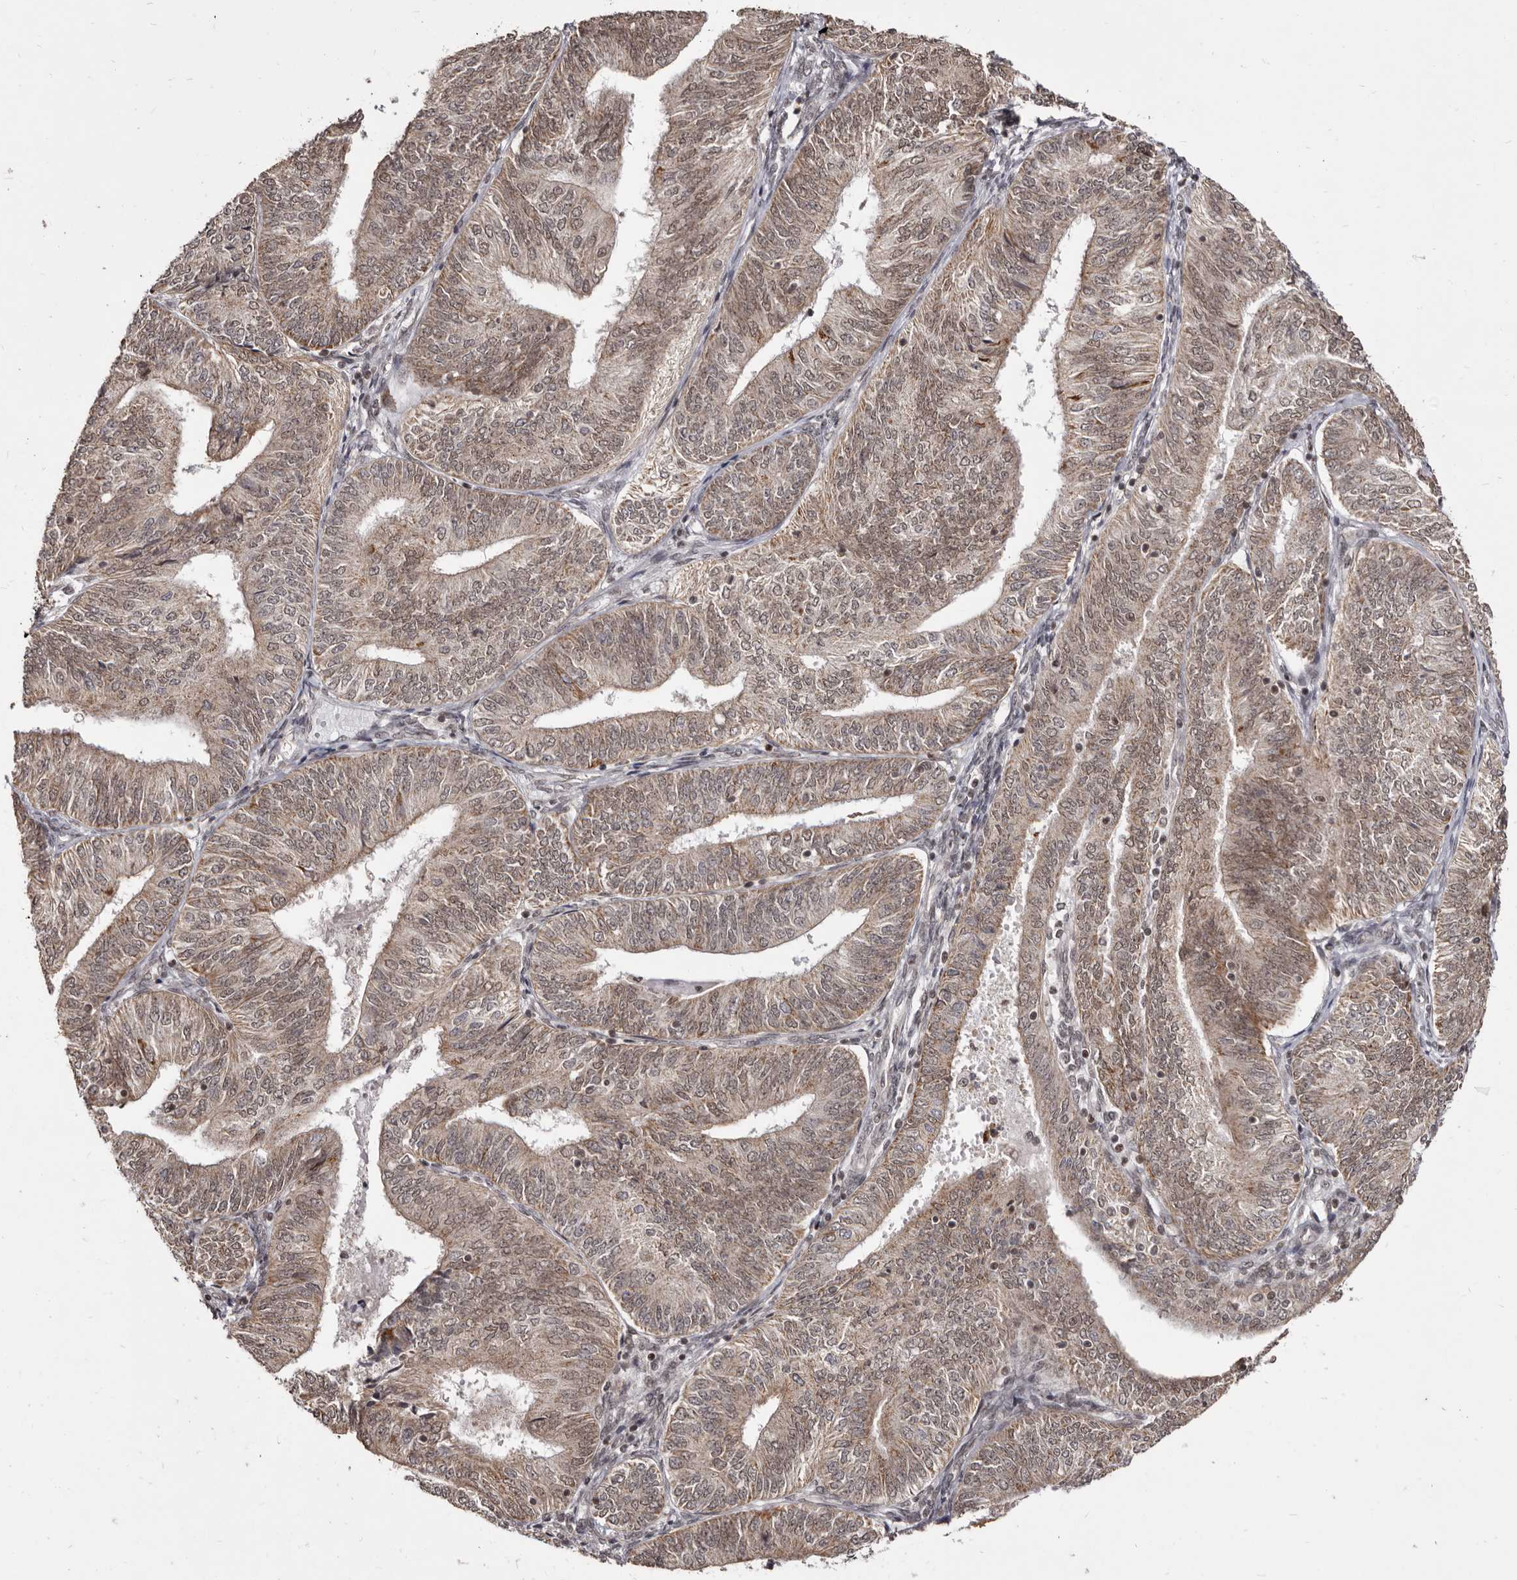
{"staining": {"intensity": "weak", "quantity": ">75%", "location": "cytoplasmic/membranous,nuclear"}, "tissue": "endometrial cancer", "cell_type": "Tumor cells", "image_type": "cancer", "snomed": [{"axis": "morphology", "description": "Adenocarcinoma, NOS"}, {"axis": "topography", "description": "Endometrium"}], "caption": "Tumor cells display low levels of weak cytoplasmic/membranous and nuclear positivity in about >75% of cells in adenocarcinoma (endometrial). (IHC, brightfield microscopy, high magnification).", "gene": "THUMPD1", "patient": {"sex": "female", "age": 58}}